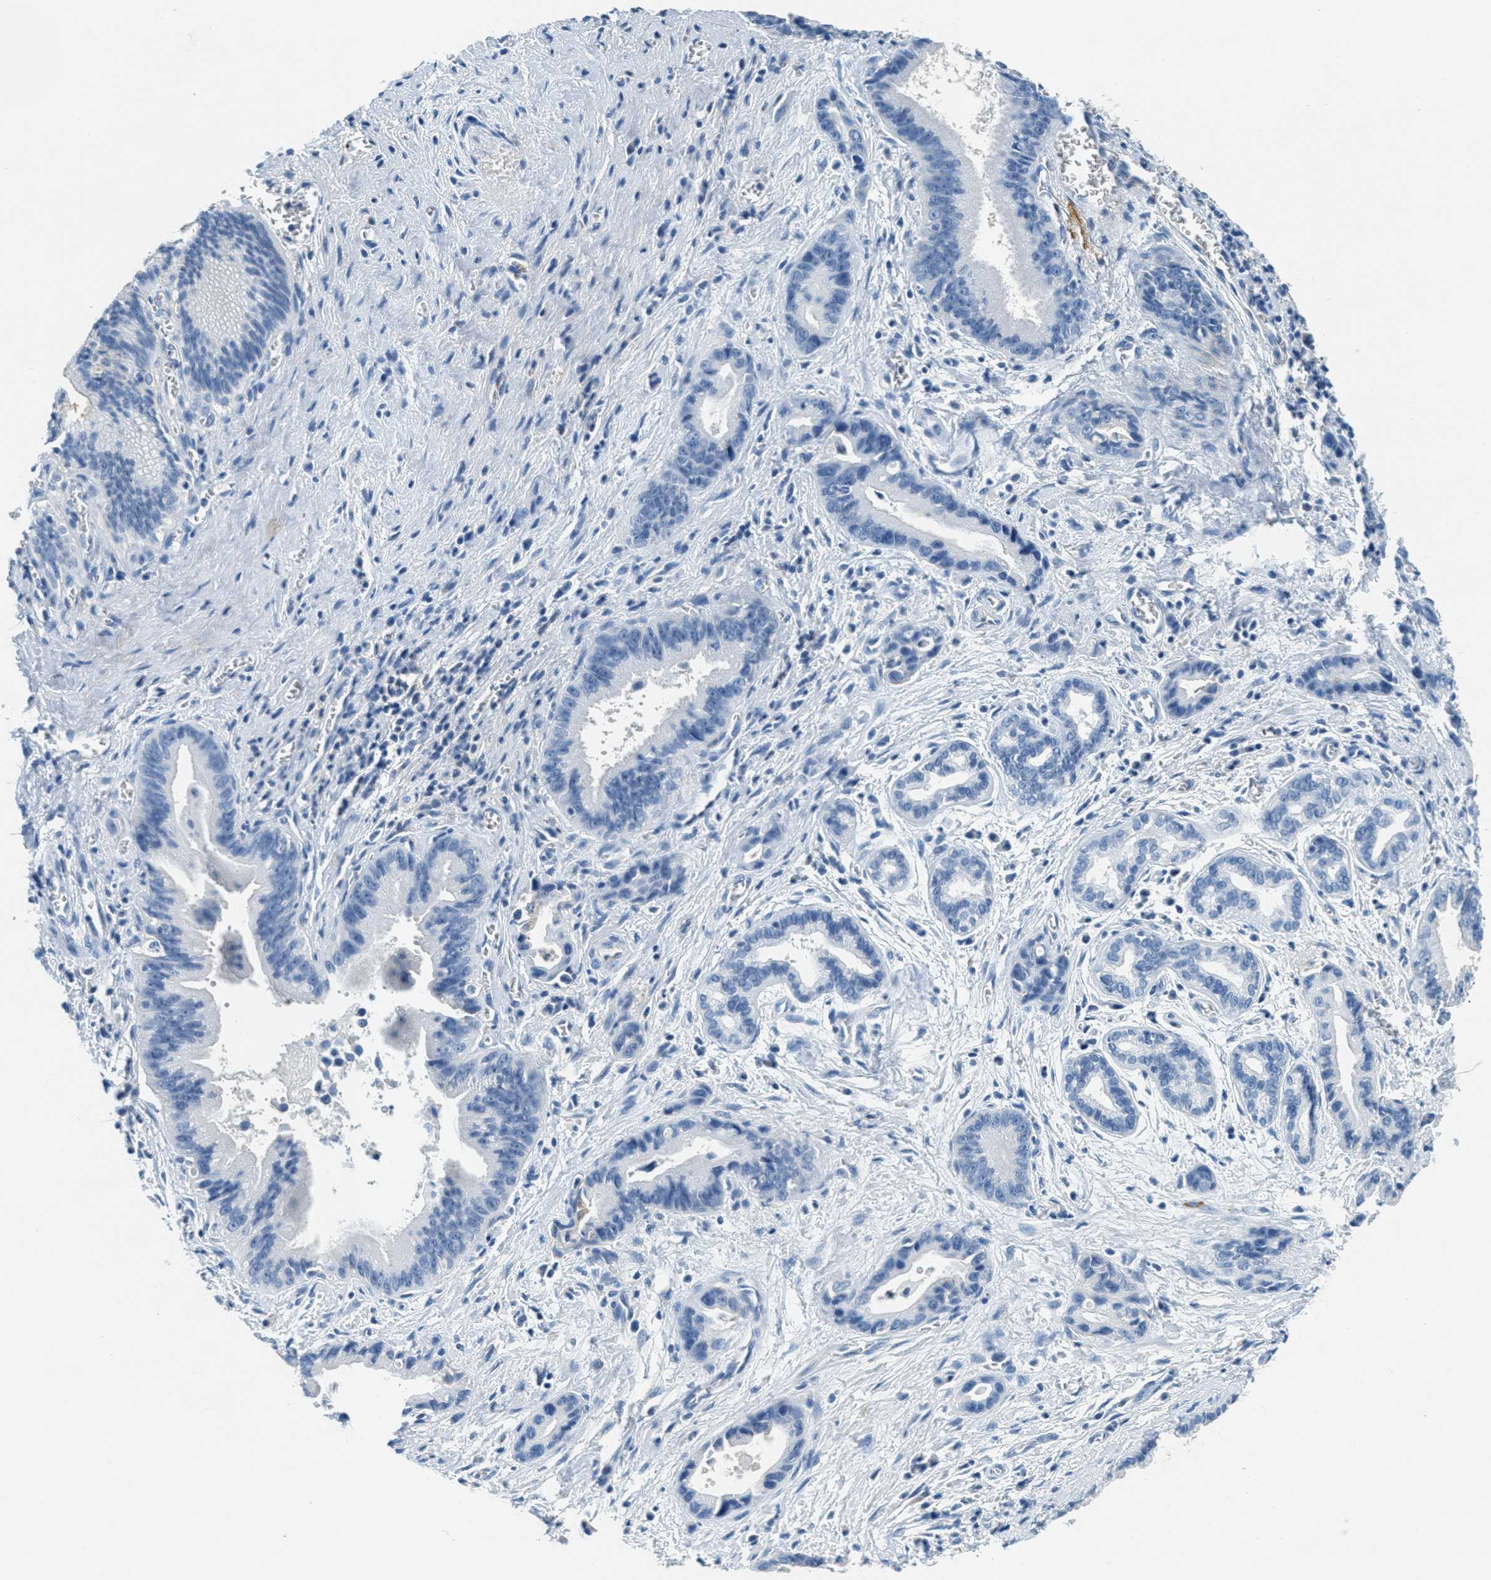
{"staining": {"intensity": "negative", "quantity": "none", "location": "none"}, "tissue": "liver cancer", "cell_type": "Tumor cells", "image_type": "cancer", "snomed": [{"axis": "morphology", "description": "Cholangiocarcinoma"}, {"axis": "topography", "description": "Liver"}], "caption": "Tumor cells are negative for brown protein staining in liver cancer.", "gene": "A2M", "patient": {"sex": "female", "age": 55}}